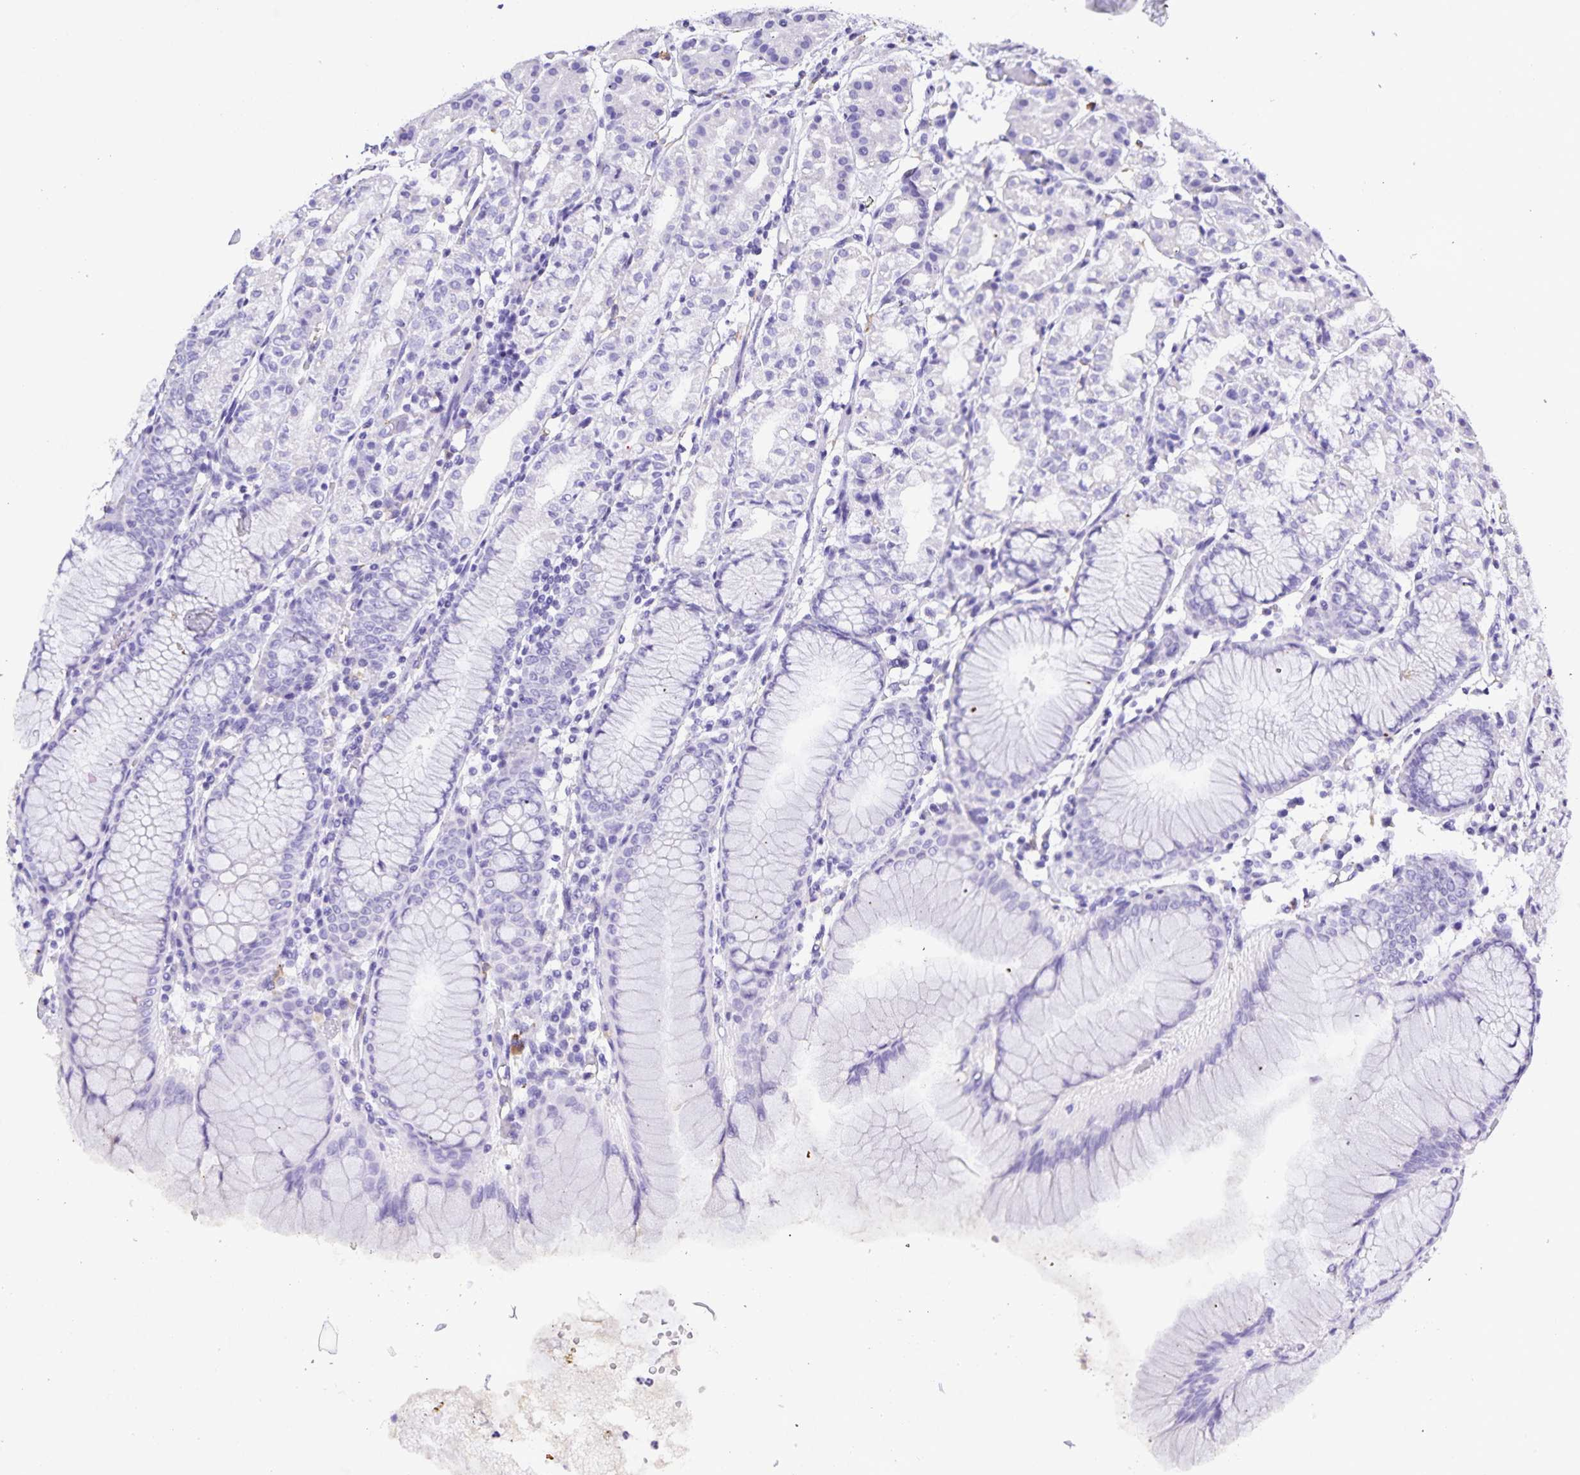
{"staining": {"intensity": "negative", "quantity": "none", "location": "none"}, "tissue": "stomach", "cell_type": "Glandular cells", "image_type": "normal", "snomed": [{"axis": "morphology", "description": "Normal tissue, NOS"}, {"axis": "topography", "description": "Stomach"}], "caption": "The immunohistochemistry histopathology image has no significant positivity in glandular cells of stomach. Brightfield microscopy of IHC stained with DAB (brown) and hematoxylin (blue), captured at high magnification.", "gene": "PLAC1", "patient": {"sex": "female", "age": 57}}